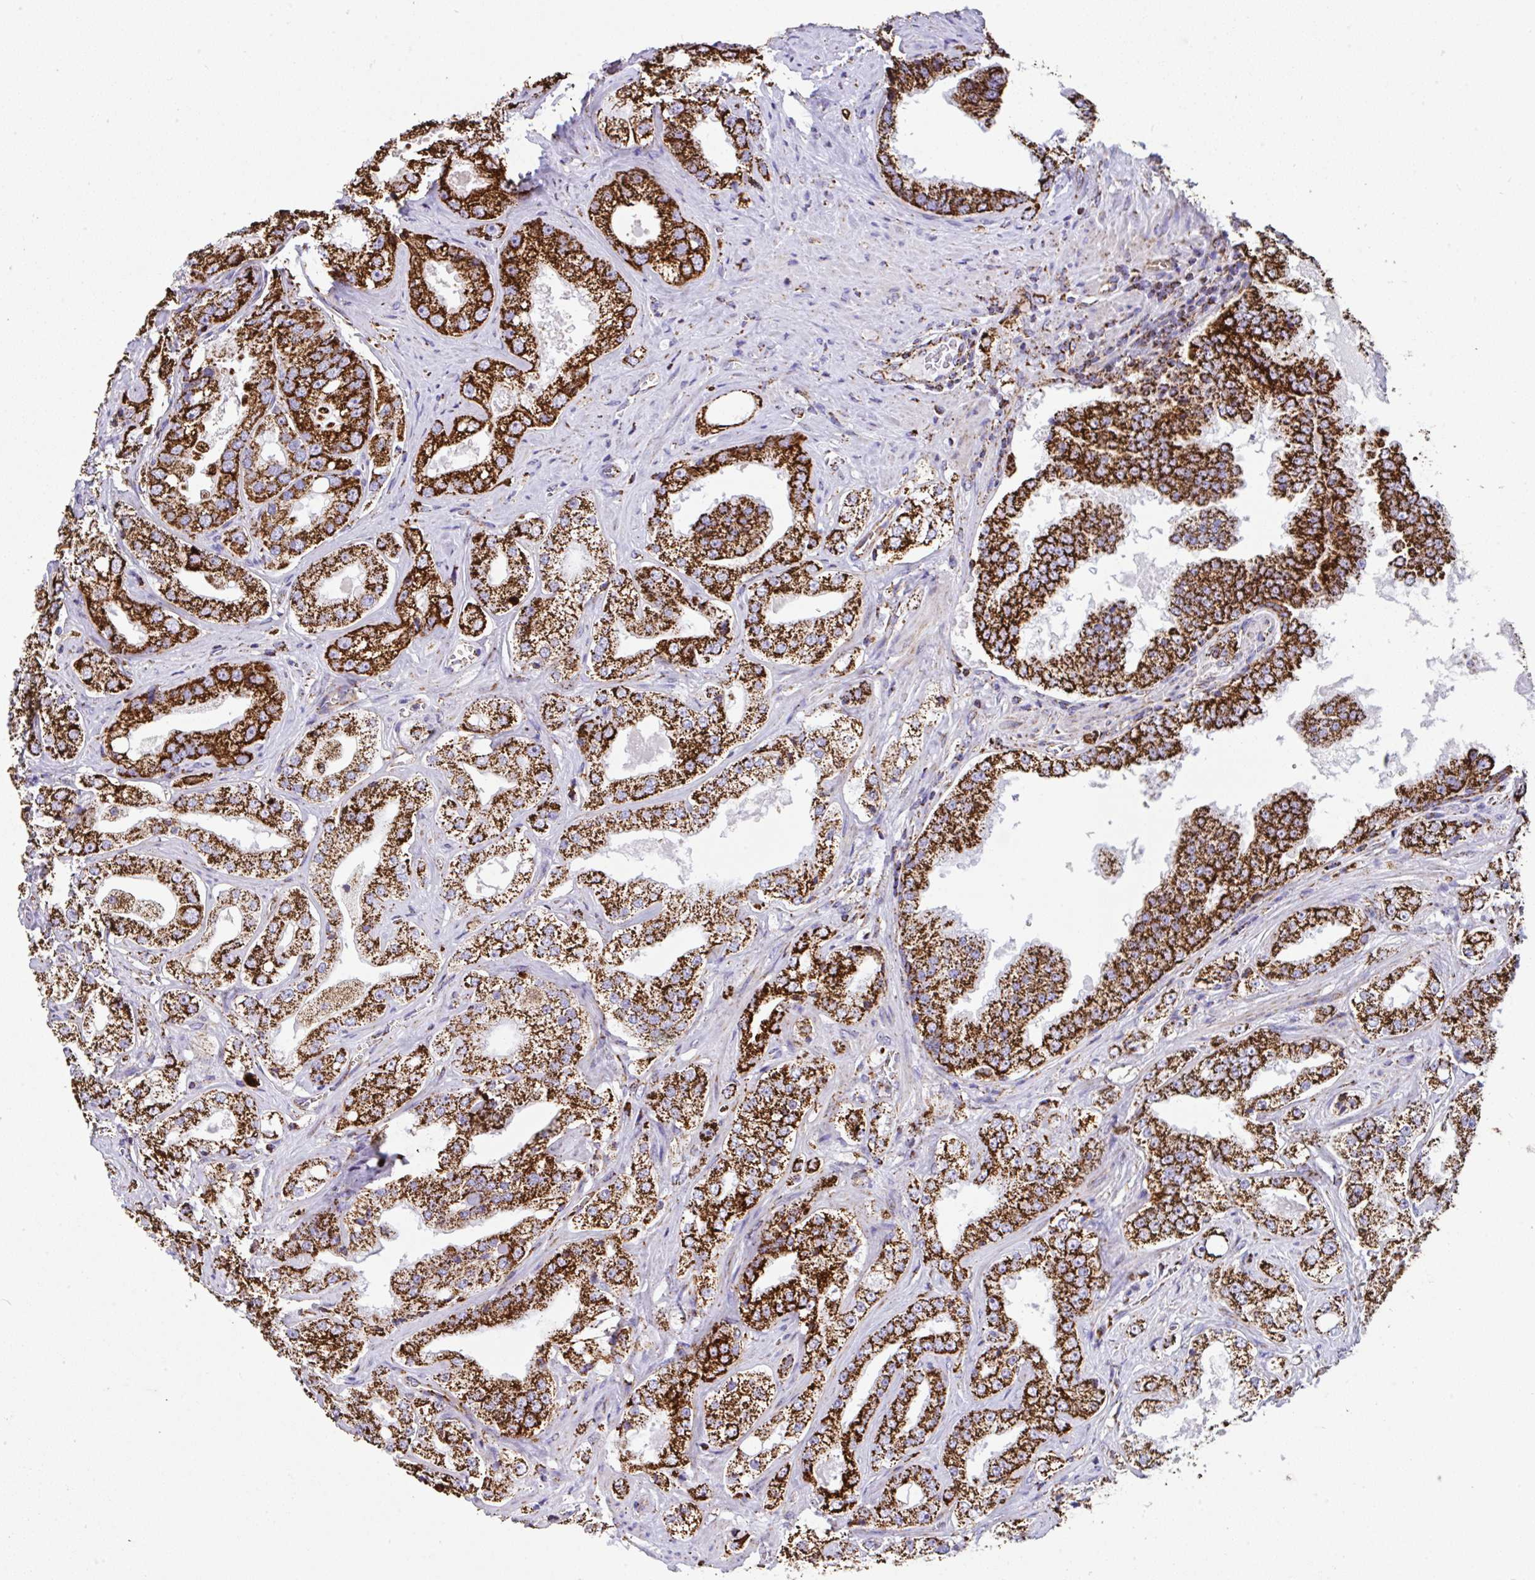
{"staining": {"intensity": "strong", "quantity": ">75%", "location": "cytoplasmic/membranous"}, "tissue": "prostate cancer", "cell_type": "Tumor cells", "image_type": "cancer", "snomed": [{"axis": "morphology", "description": "Adenocarcinoma, High grade"}, {"axis": "topography", "description": "Prostate"}], "caption": "Immunohistochemistry micrograph of neoplastic tissue: prostate cancer stained using immunohistochemistry (IHC) exhibits high levels of strong protein expression localized specifically in the cytoplasmic/membranous of tumor cells, appearing as a cytoplasmic/membranous brown color.", "gene": "ANKRD33B", "patient": {"sex": "male", "age": 67}}